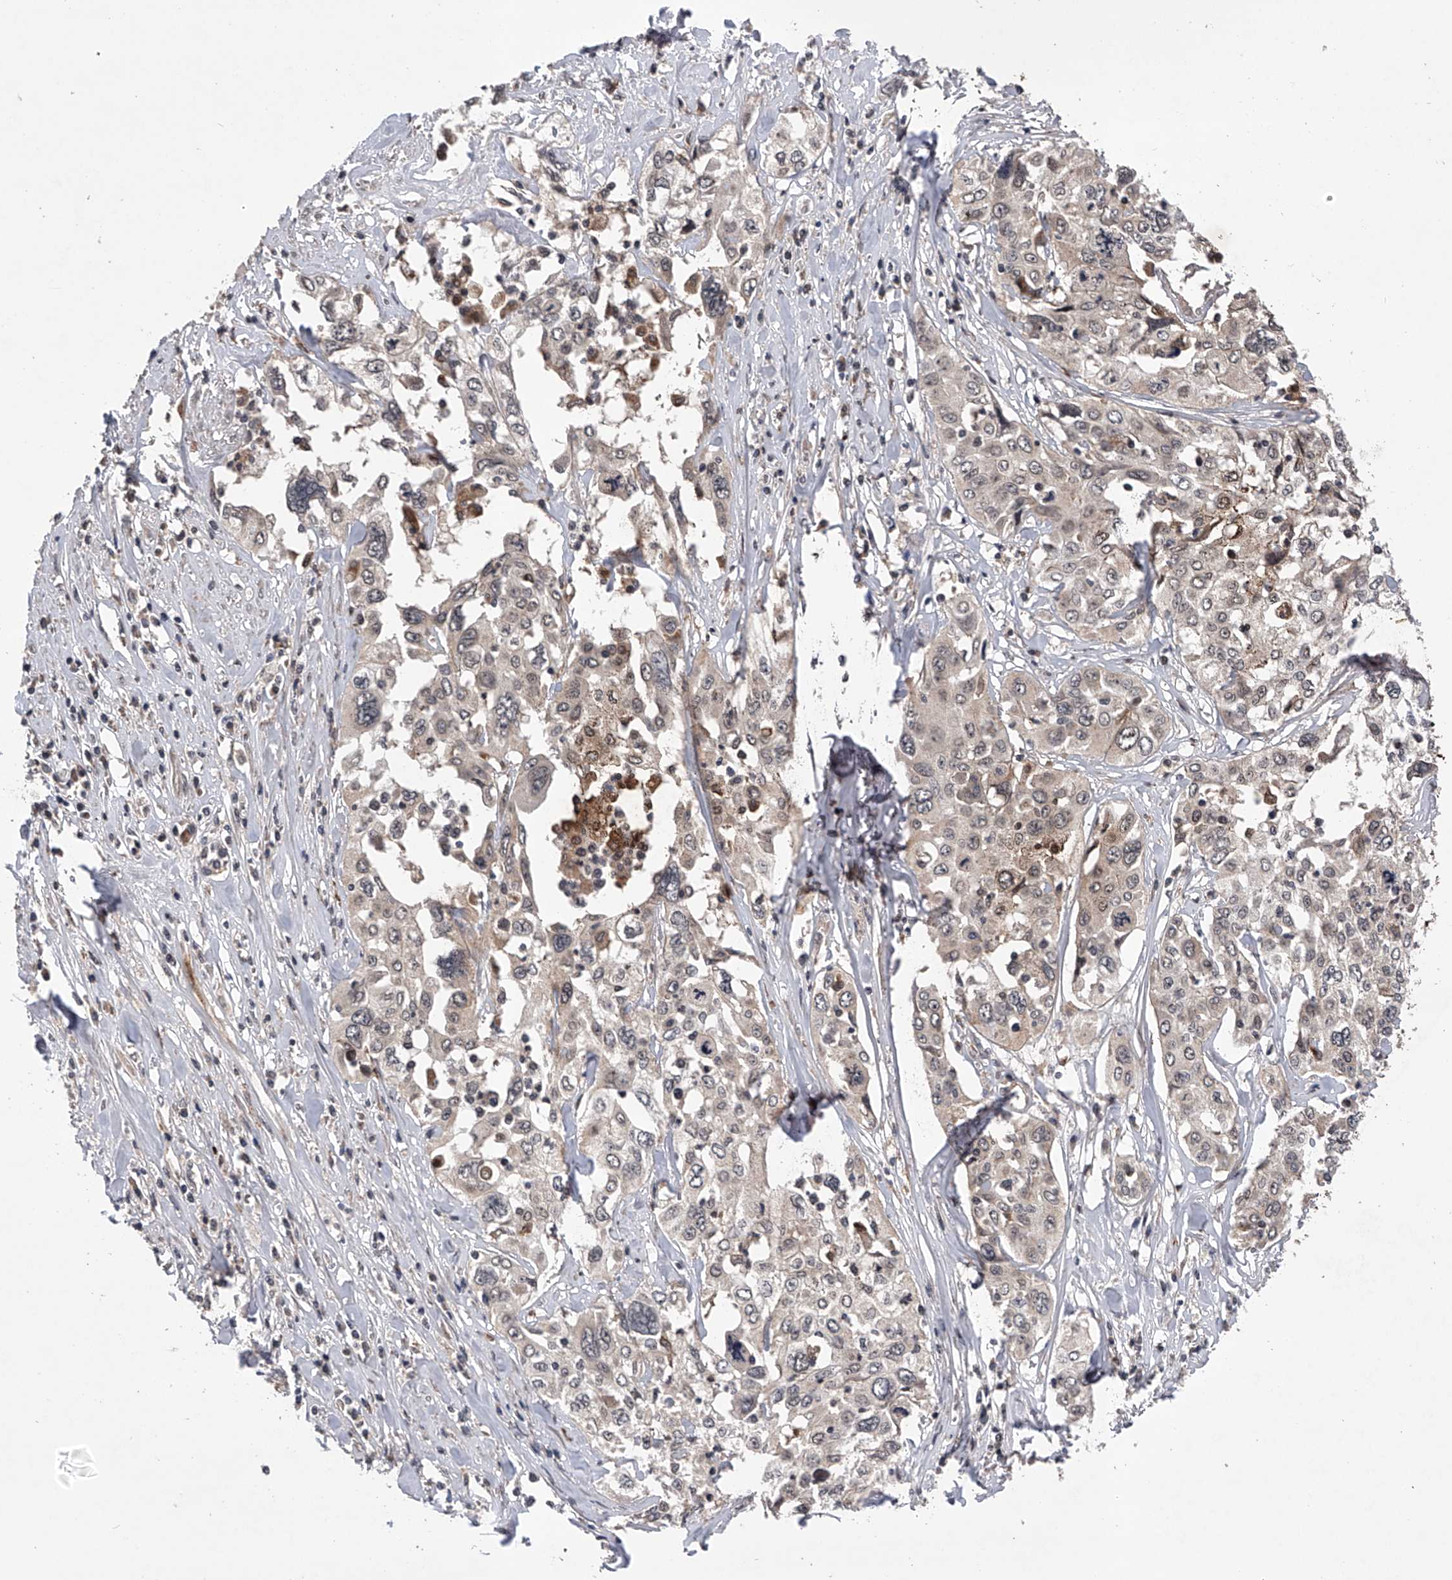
{"staining": {"intensity": "weak", "quantity": "<25%", "location": "nuclear"}, "tissue": "cervical cancer", "cell_type": "Tumor cells", "image_type": "cancer", "snomed": [{"axis": "morphology", "description": "Squamous cell carcinoma, NOS"}, {"axis": "topography", "description": "Cervix"}], "caption": "DAB (3,3'-diaminobenzidine) immunohistochemical staining of human cervical cancer reveals no significant staining in tumor cells. Nuclei are stained in blue.", "gene": "MAP3K11", "patient": {"sex": "female", "age": 31}}